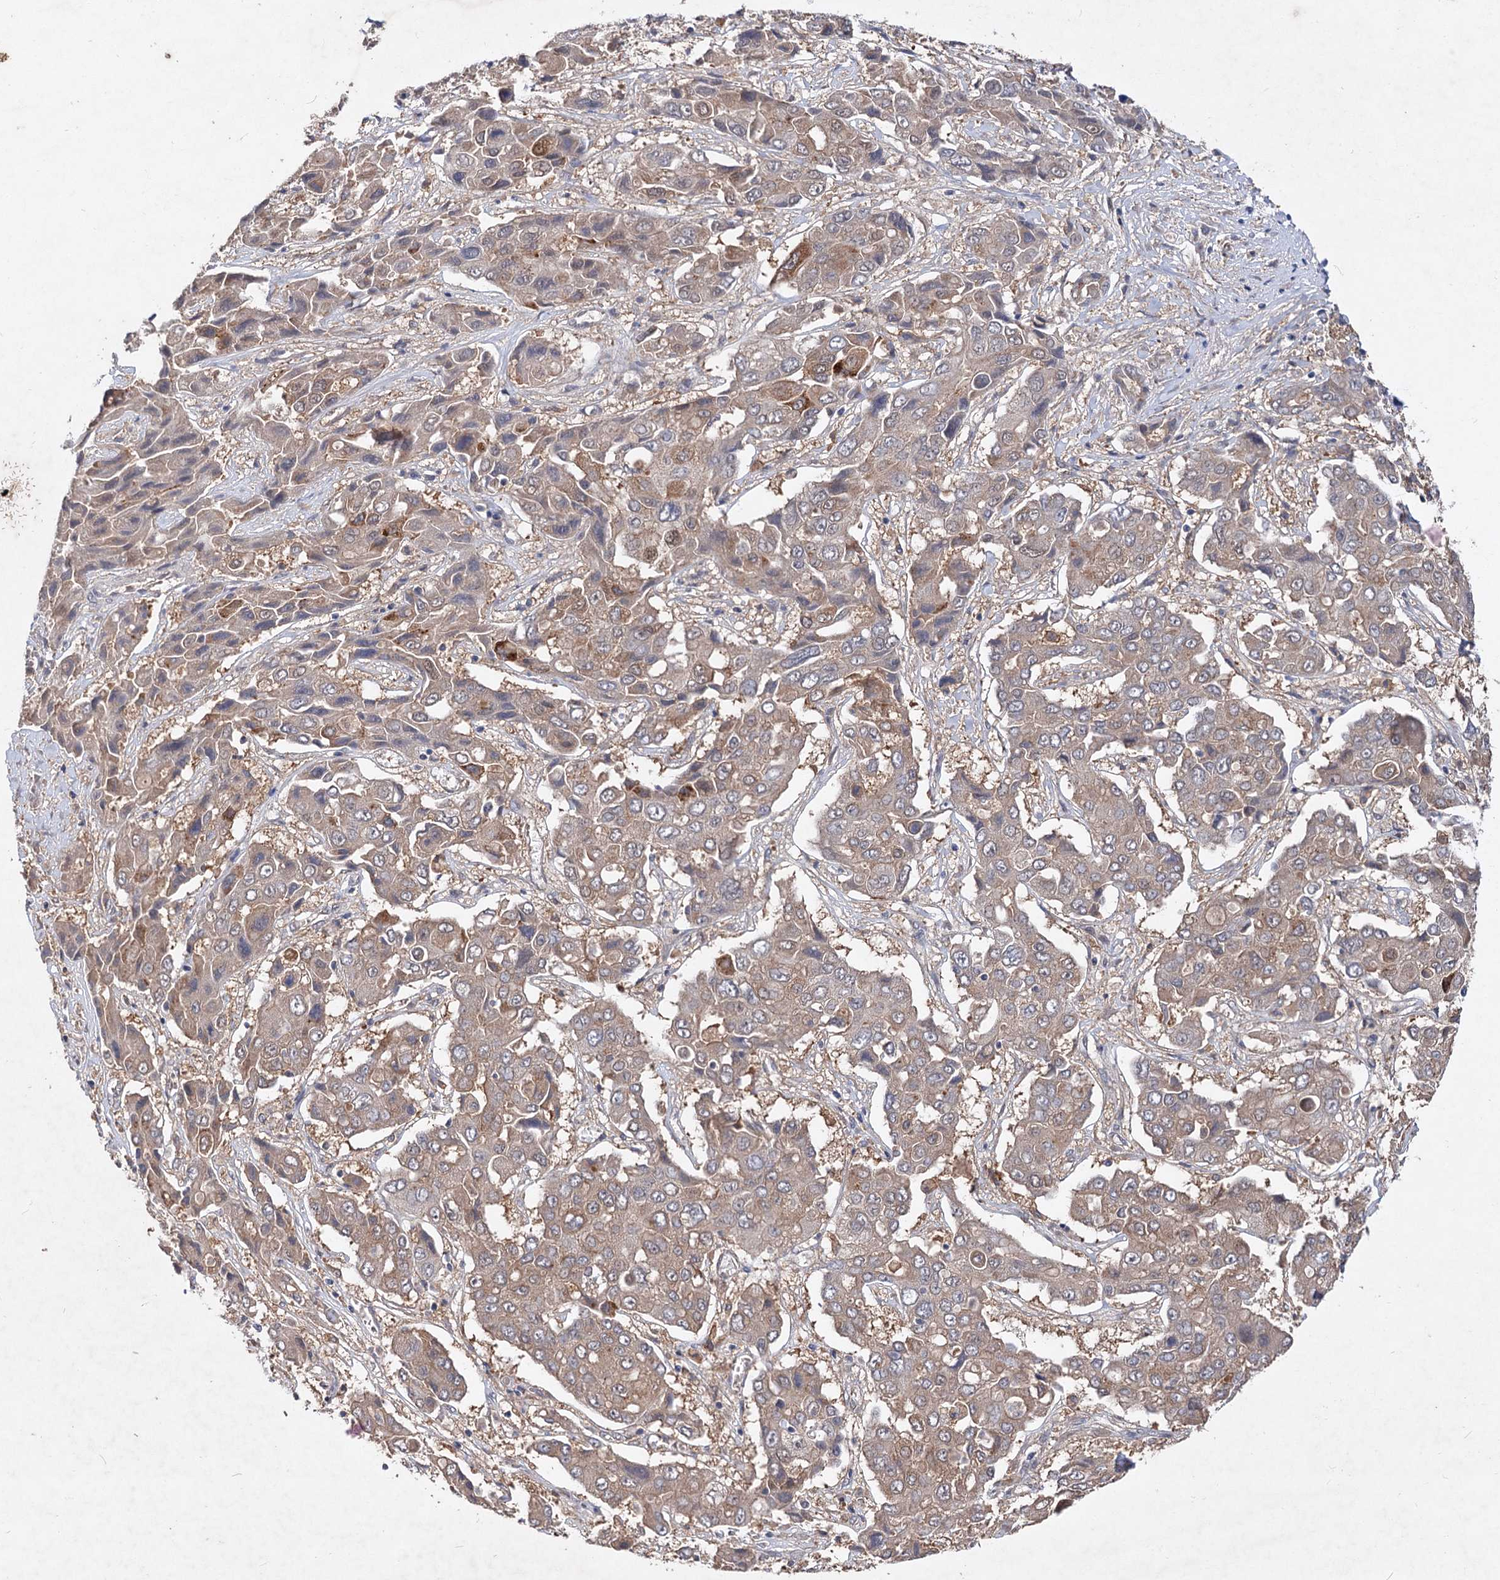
{"staining": {"intensity": "weak", "quantity": ">75%", "location": "cytoplasmic/membranous"}, "tissue": "liver cancer", "cell_type": "Tumor cells", "image_type": "cancer", "snomed": [{"axis": "morphology", "description": "Cholangiocarcinoma"}, {"axis": "topography", "description": "Liver"}], "caption": "DAB immunohistochemical staining of liver cancer displays weak cytoplasmic/membranous protein expression in approximately >75% of tumor cells.", "gene": "NUDCD2", "patient": {"sex": "male", "age": 67}}